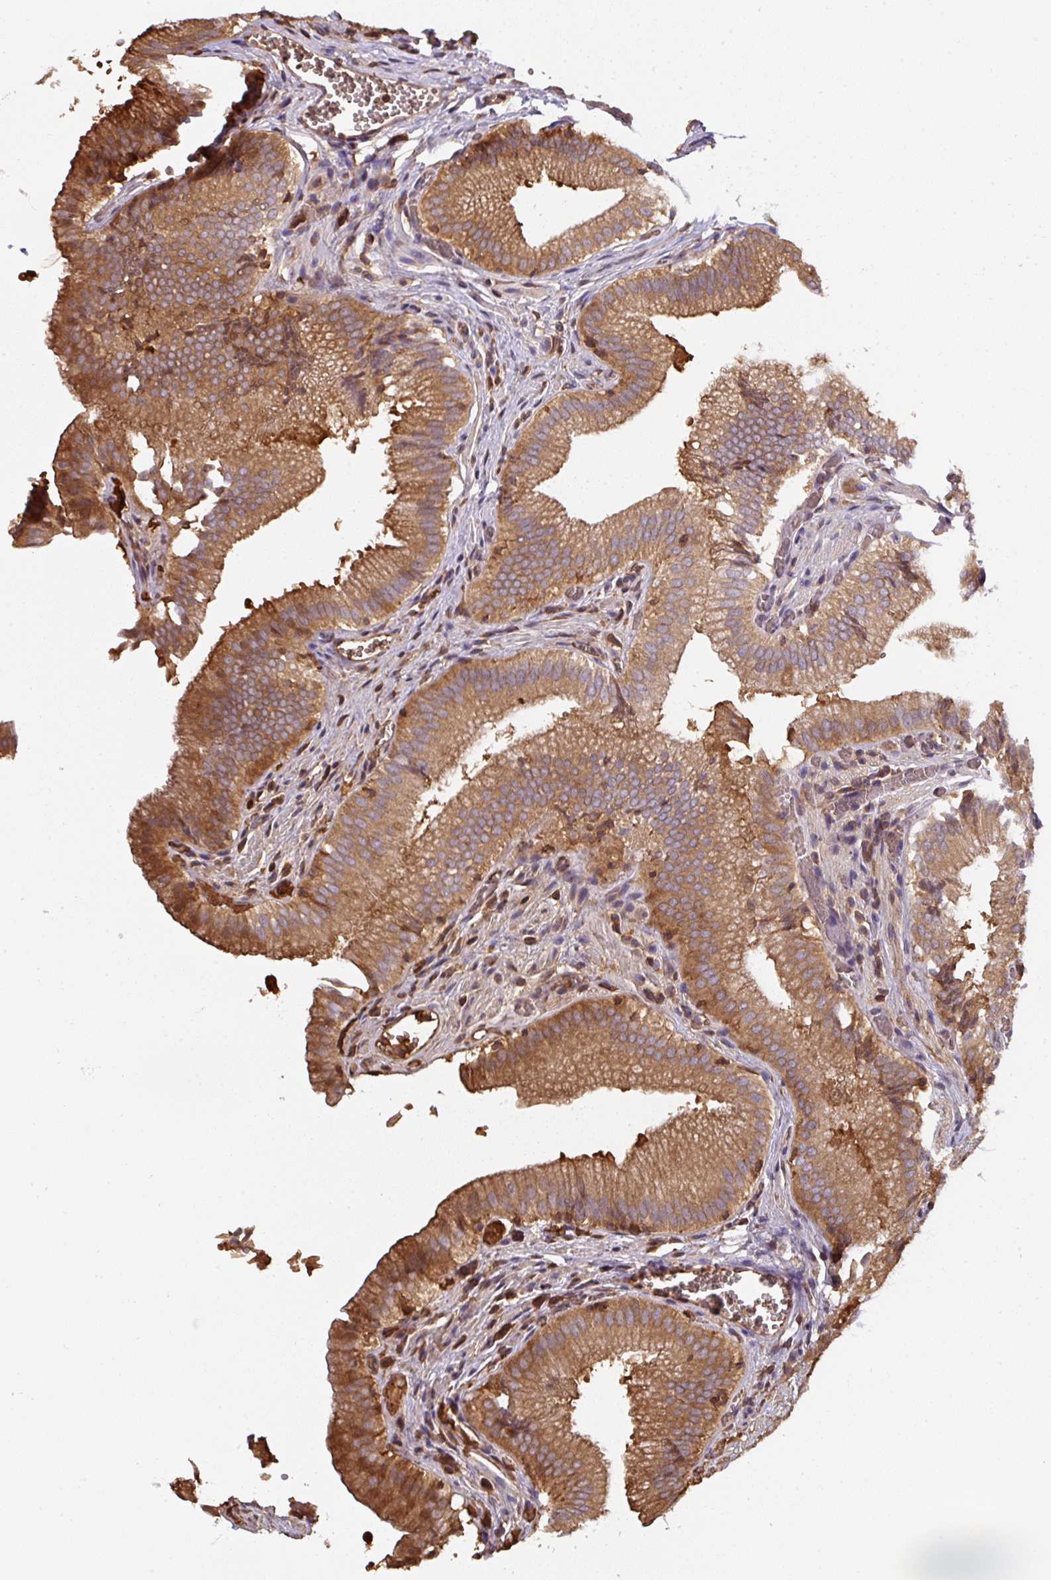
{"staining": {"intensity": "strong", "quantity": ">75%", "location": "cytoplasmic/membranous"}, "tissue": "gallbladder", "cell_type": "Glandular cells", "image_type": "normal", "snomed": [{"axis": "morphology", "description": "Normal tissue, NOS"}, {"axis": "topography", "description": "Gallbladder"}, {"axis": "topography", "description": "Peripheral nerve tissue"}], "caption": "An image of gallbladder stained for a protein shows strong cytoplasmic/membranous brown staining in glandular cells.", "gene": "ST13", "patient": {"sex": "male", "age": 17}}